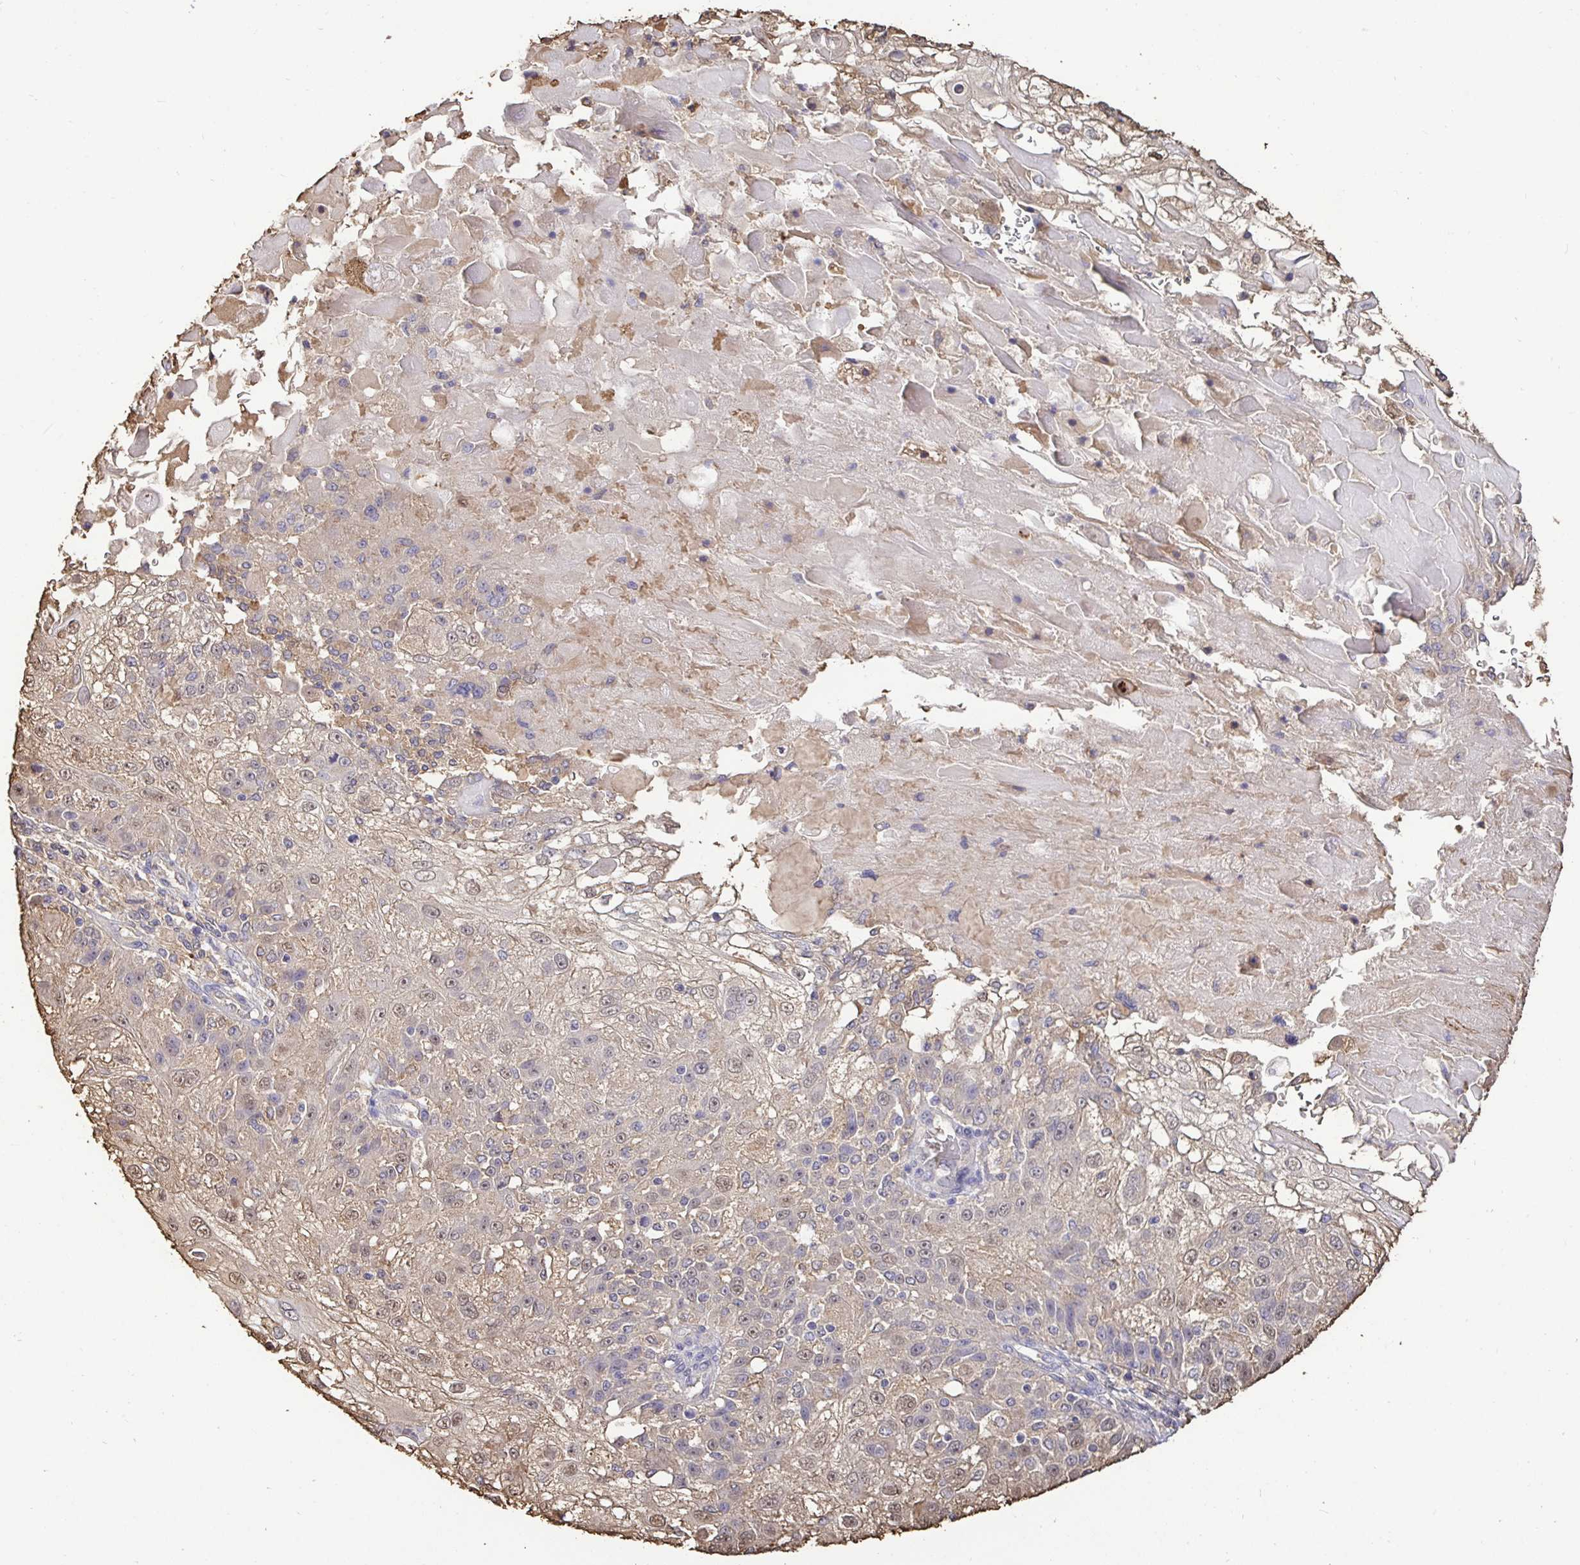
{"staining": {"intensity": "negative", "quantity": "none", "location": "none"}, "tissue": "skin cancer", "cell_type": "Tumor cells", "image_type": "cancer", "snomed": [{"axis": "morphology", "description": "Normal tissue, NOS"}, {"axis": "morphology", "description": "Squamous cell carcinoma, NOS"}, {"axis": "topography", "description": "Skin"}], "caption": "Skin squamous cell carcinoma was stained to show a protein in brown. There is no significant positivity in tumor cells.", "gene": "MAPK8IP3", "patient": {"sex": "female", "age": 83}}